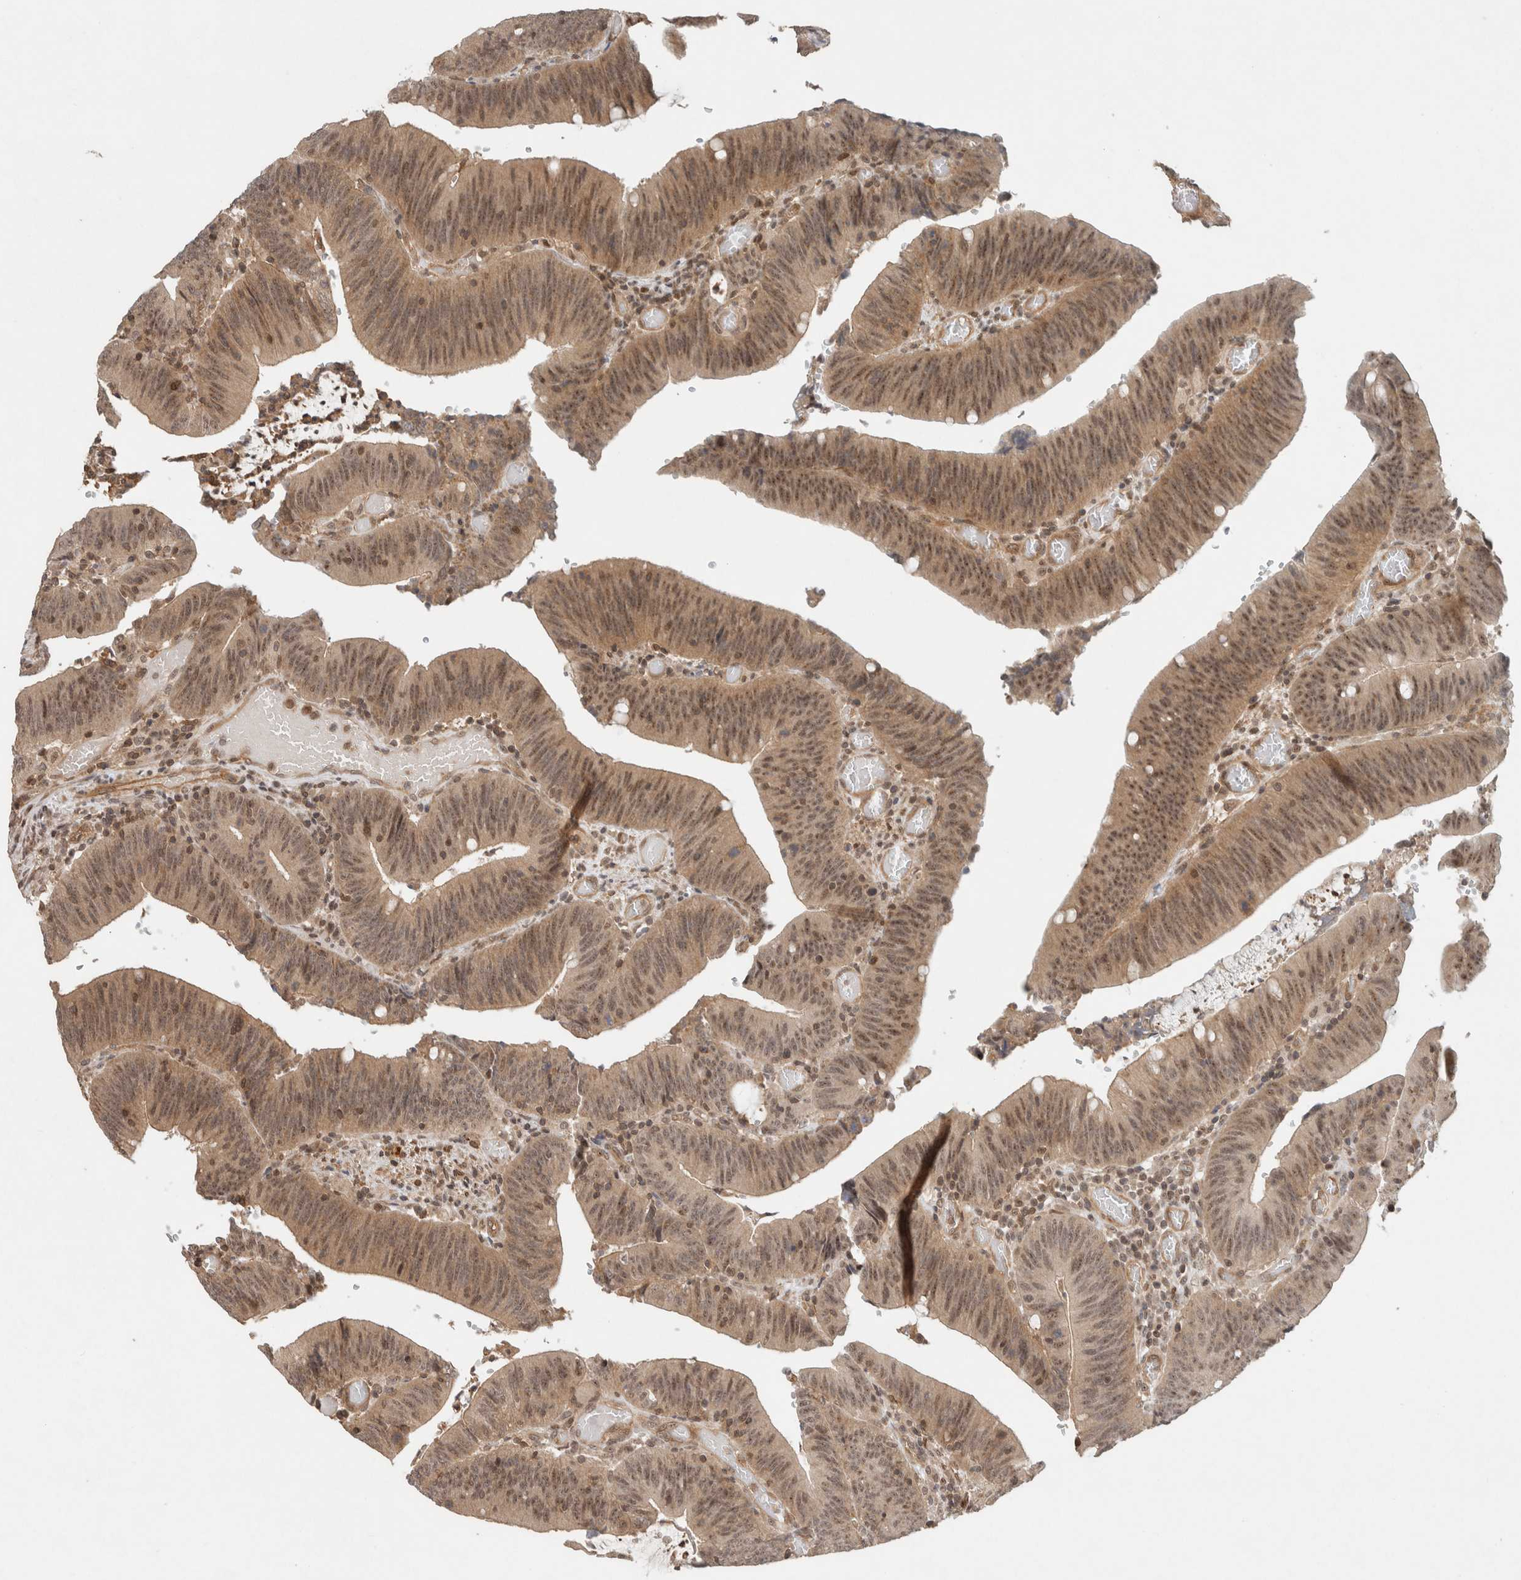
{"staining": {"intensity": "weak", "quantity": ">75%", "location": "cytoplasmic/membranous,nuclear"}, "tissue": "colorectal cancer", "cell_type": "Tumor cells", "image_type": "cancer", "snomed": [{"axis": "morphology", "description": "Normal tissue, NOS"}, {"axis": "morphology", "description": "Adenocarcinoma, NOS"}, {"axis": "topography", "description": "Rectum"}], "caption": "Brown immunohistochemical staining in human colorectal adenocarcinoma shows weak cytoplasmic/membranous and nuclear positivity in approximately >75% of tumor cells.", "gene": "CAAP1", "patient": {"sex": "female", "age": 66}}